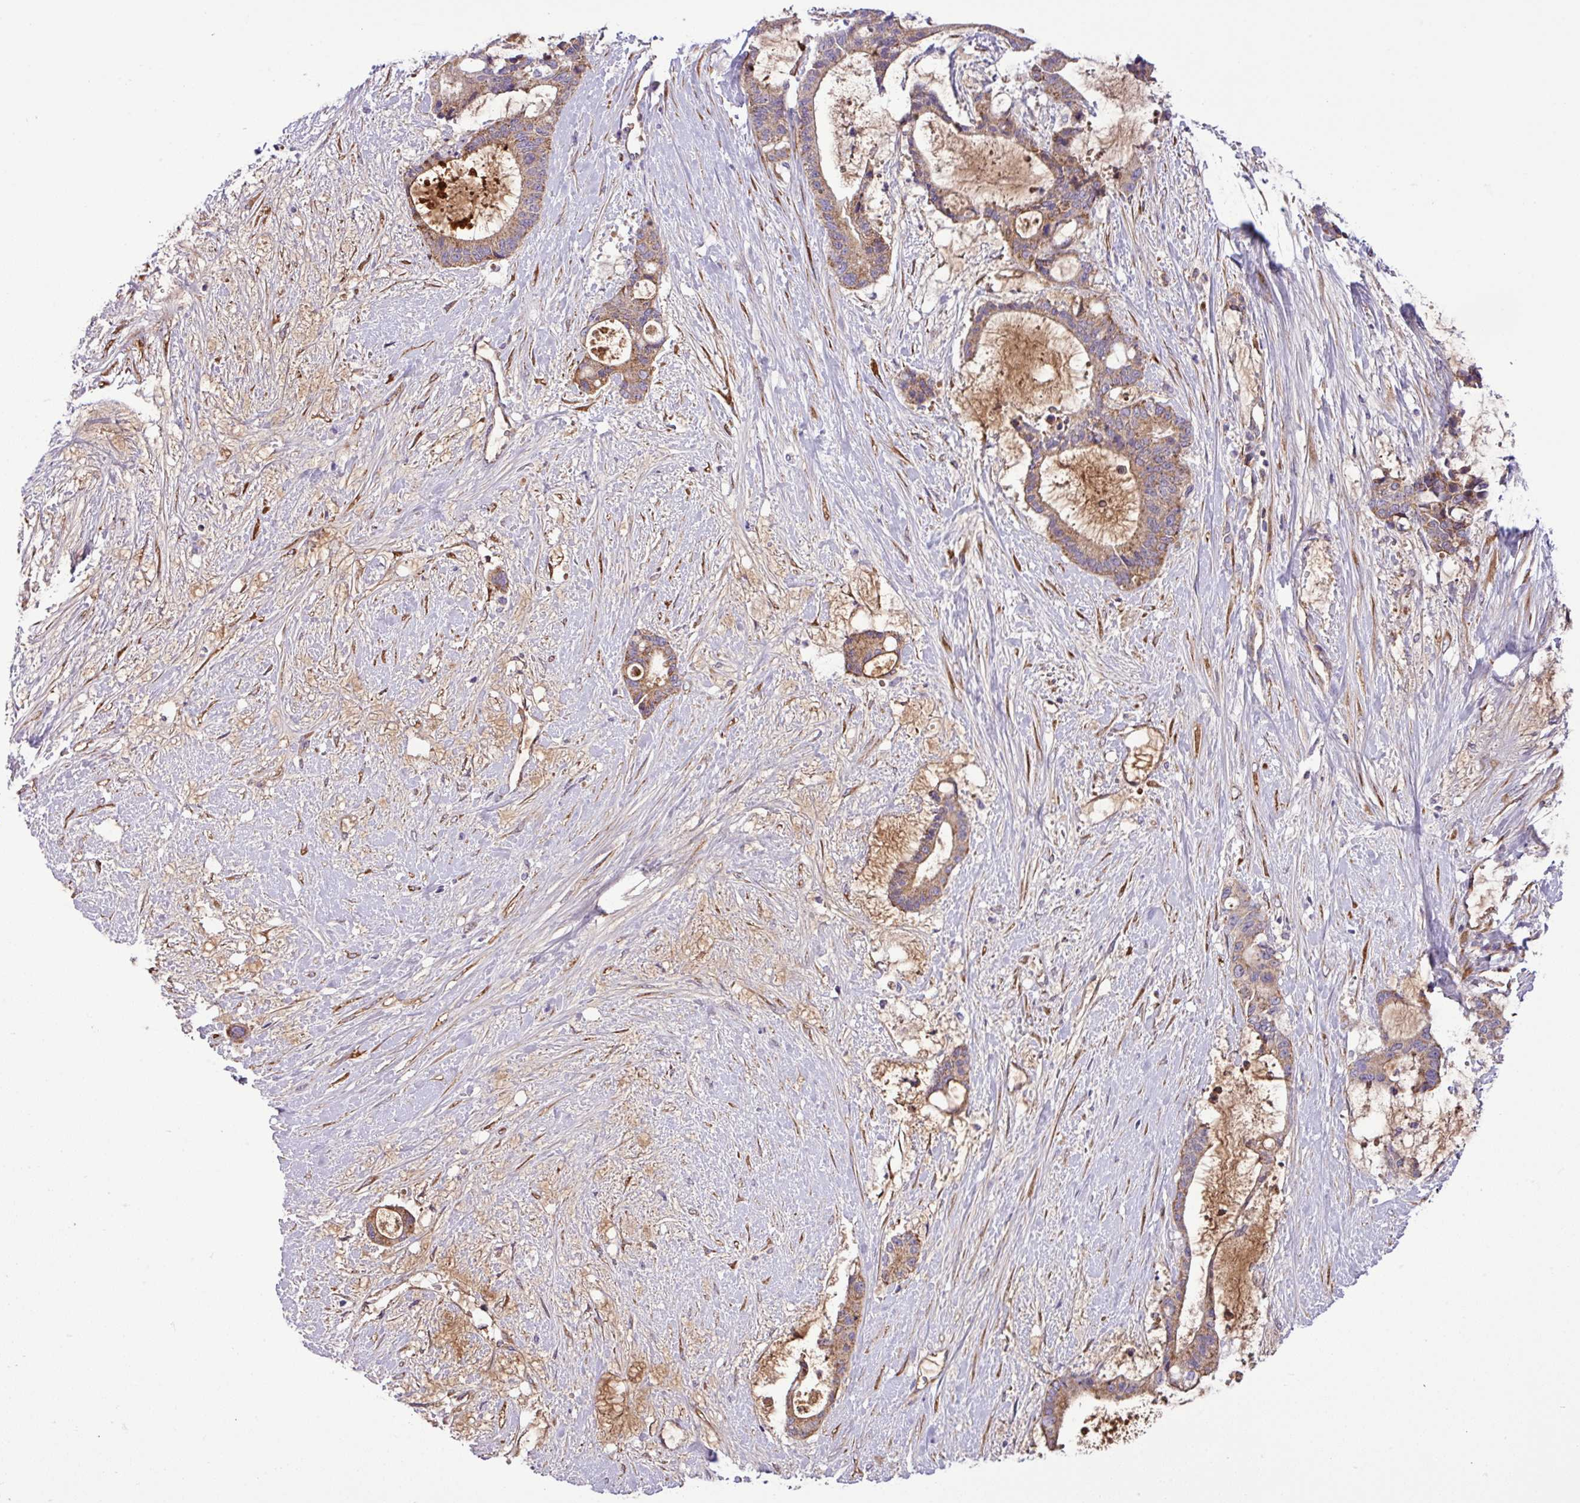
{"staining": {"intensity": "moderate", "quantity": ">75%", "location": "cytoplasmic/membranous"}, "tissue": "liver cancer", "cell_type": "Tumor cells", "image_type": "cancer", "snomed": [{"axis": "morphology", "description": "Normal tissue, NOS"}, {"axis": "morphology", "description": "Cholangiocarcinoma"}, {"axis": "topography", "description": "Liver"}, {"axis": "topography", "description": "Peripheral nerve tissue"}], "caption": "Tumor cells reveal moderate cytoplasmic/membranous positivity in about >75% of cells in liver cholangiocarcinoma.", "gene": "CWH43", "patient": {"sex": "female", "age": 73}}